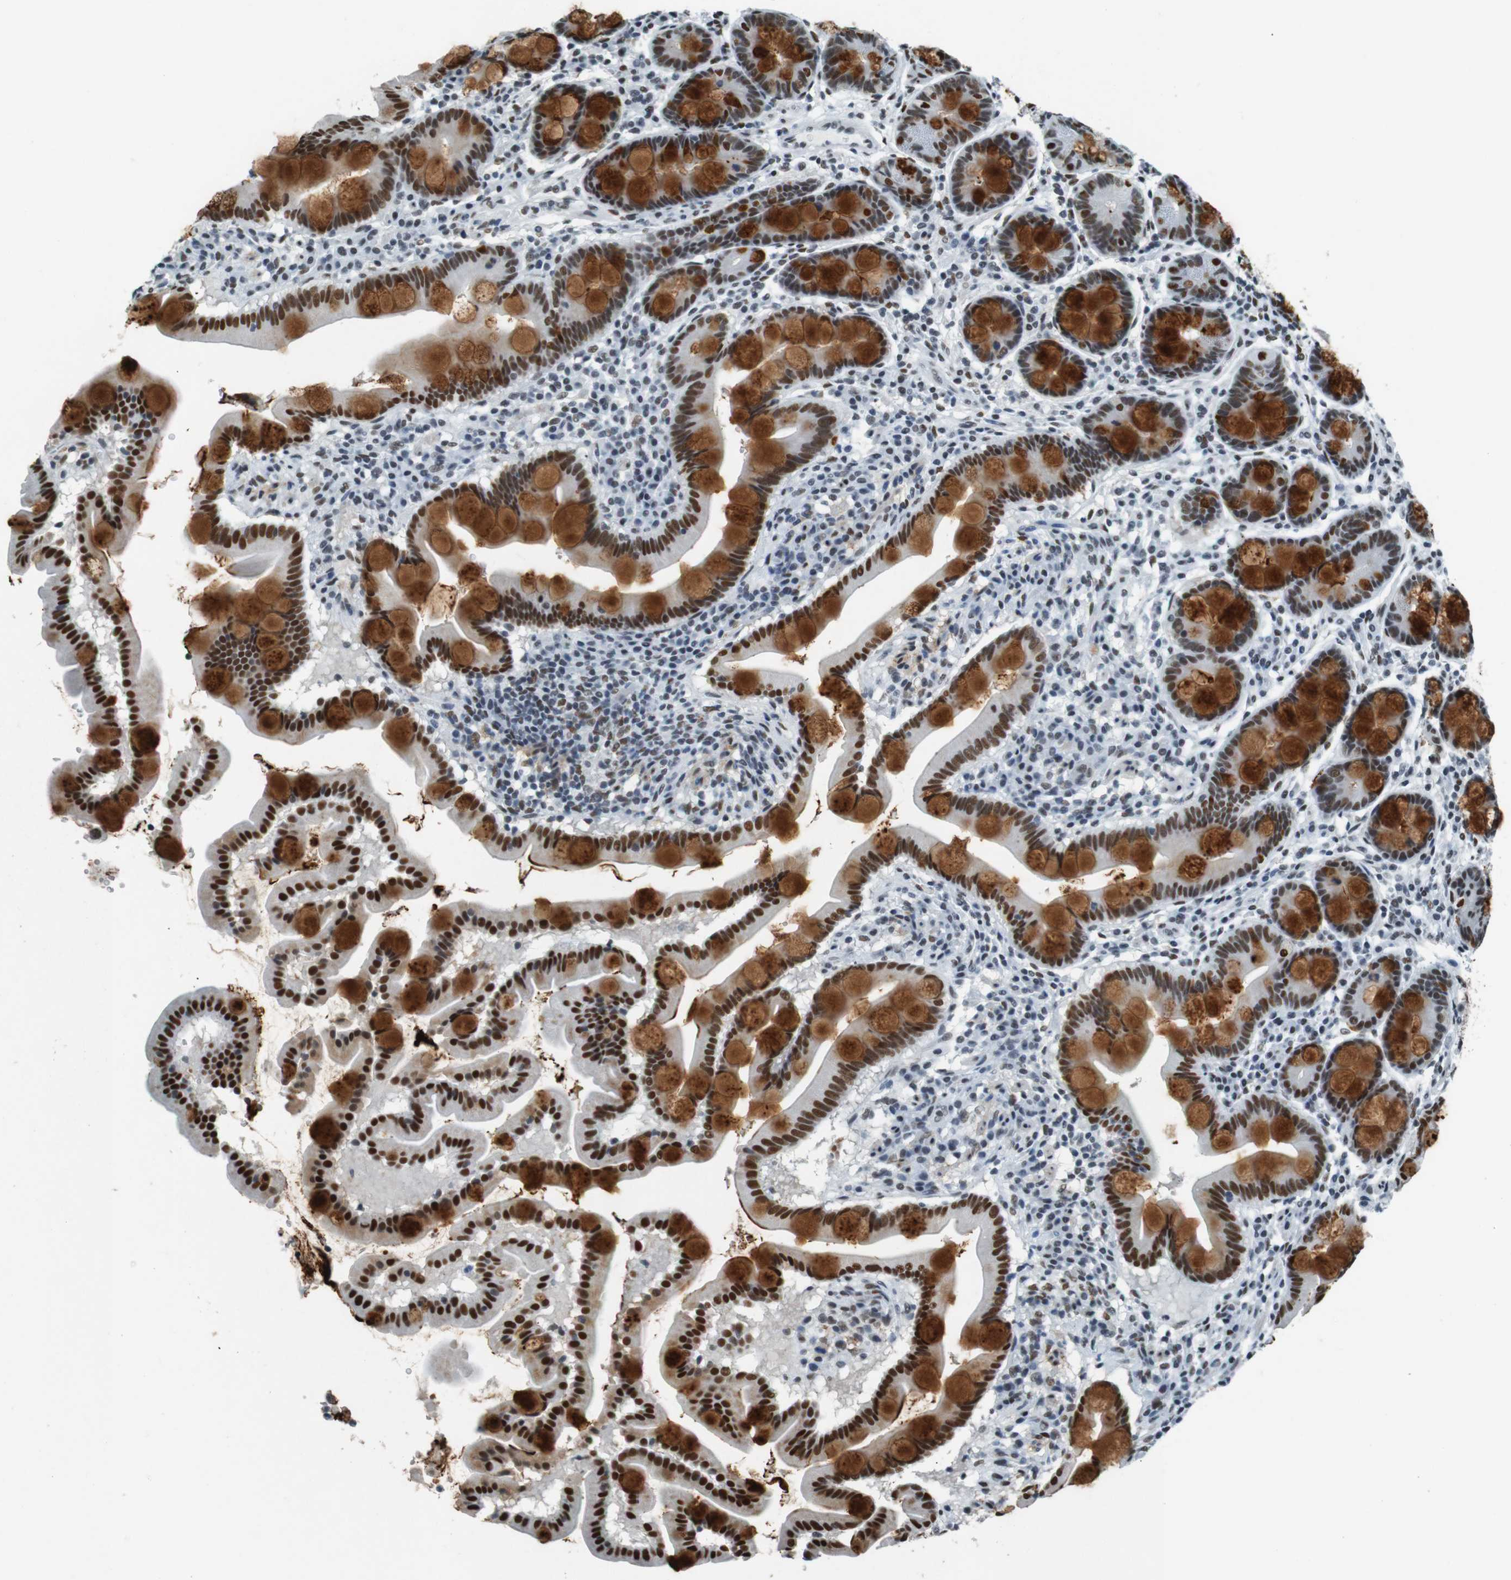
{"staining": {"intensity": "strong", "quantity": ">75%", "location": "cytoplasmic/membranous,nuclear"}, "tissue": "duodenum", "cell_type": "Glandular cells", "image_type": "normal", "snomed": [{"axis": "morphology", "description": "Normal tissue, NOS"}, {"axis": "topography", "description": "Duodenum"}], "caption": "Immunohistochemistry photomicrograph of normal duodenum: human duodenum stained using IHC reveals high levels of strong protein expression localized specifically in the cytoplasmic/membranous,nuclear of glandular cells, appearing as a cytoplasmic/membranous,nuclear brown color.", "gene": "HEXIM1", "patient": {"sex": "male", "age": 50}}